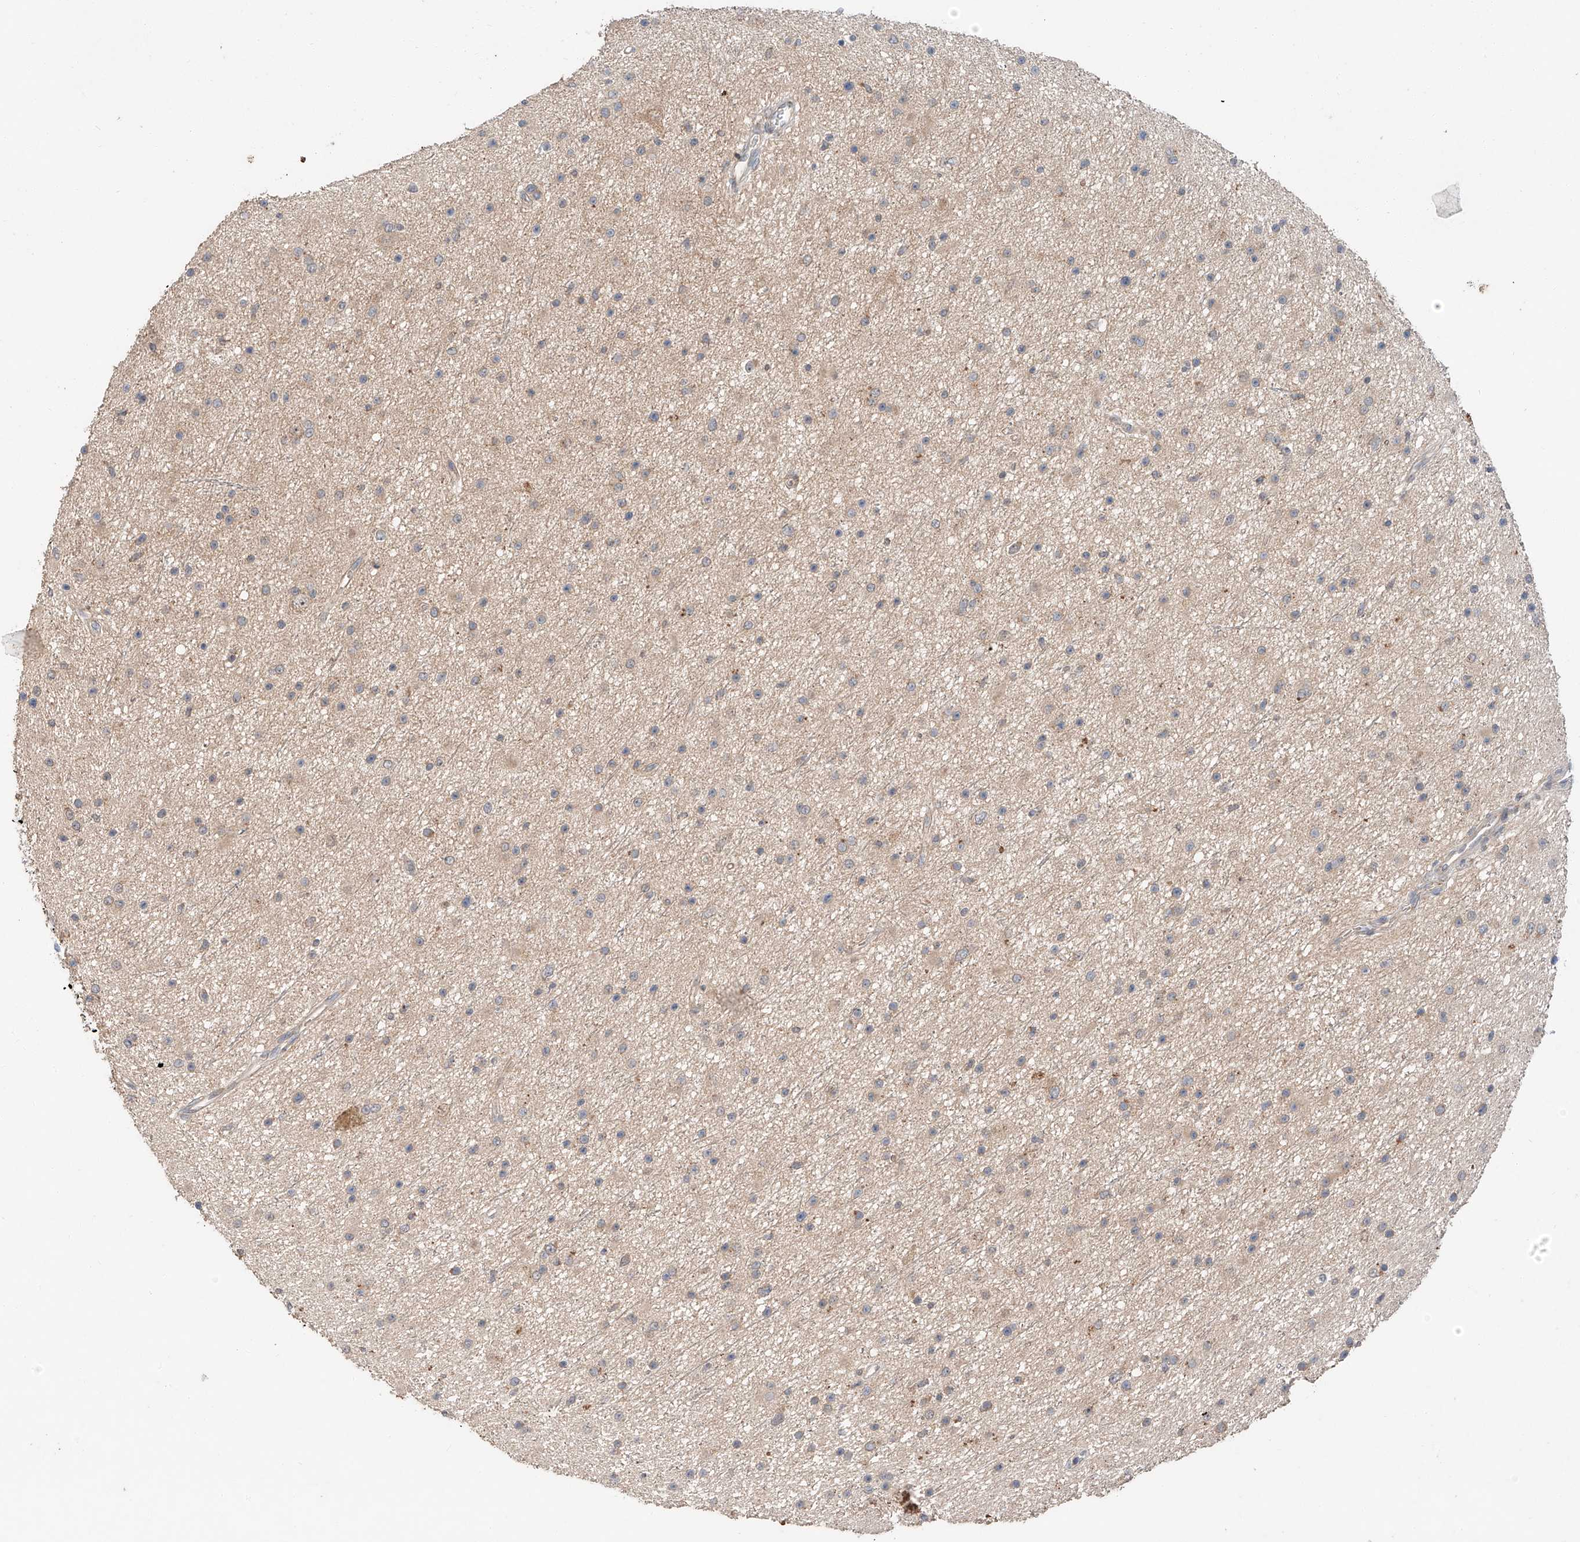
{"staining": {"intensity": "weak", "quantity": ">75%", "location": "cytoplasmic/membranous"}, "tissue": "glioma", "cell_type": "Tumor cells", "image_type": "cancer", "snomed": [{"axis": "morphology", "description": "Glioma, malignant, Low grade"}, {"axis": "topography", "description": "Cerebral cortex"}], "caption": "IHC micrograph of human glioma stained for a protein (brown), which demonstrates low levels of weak cytoplasmic/membranous expression in approximately >75% of tumor cells.", "gene": "XPNPEP1", "patient": {"sex": "female", "age": 39}}